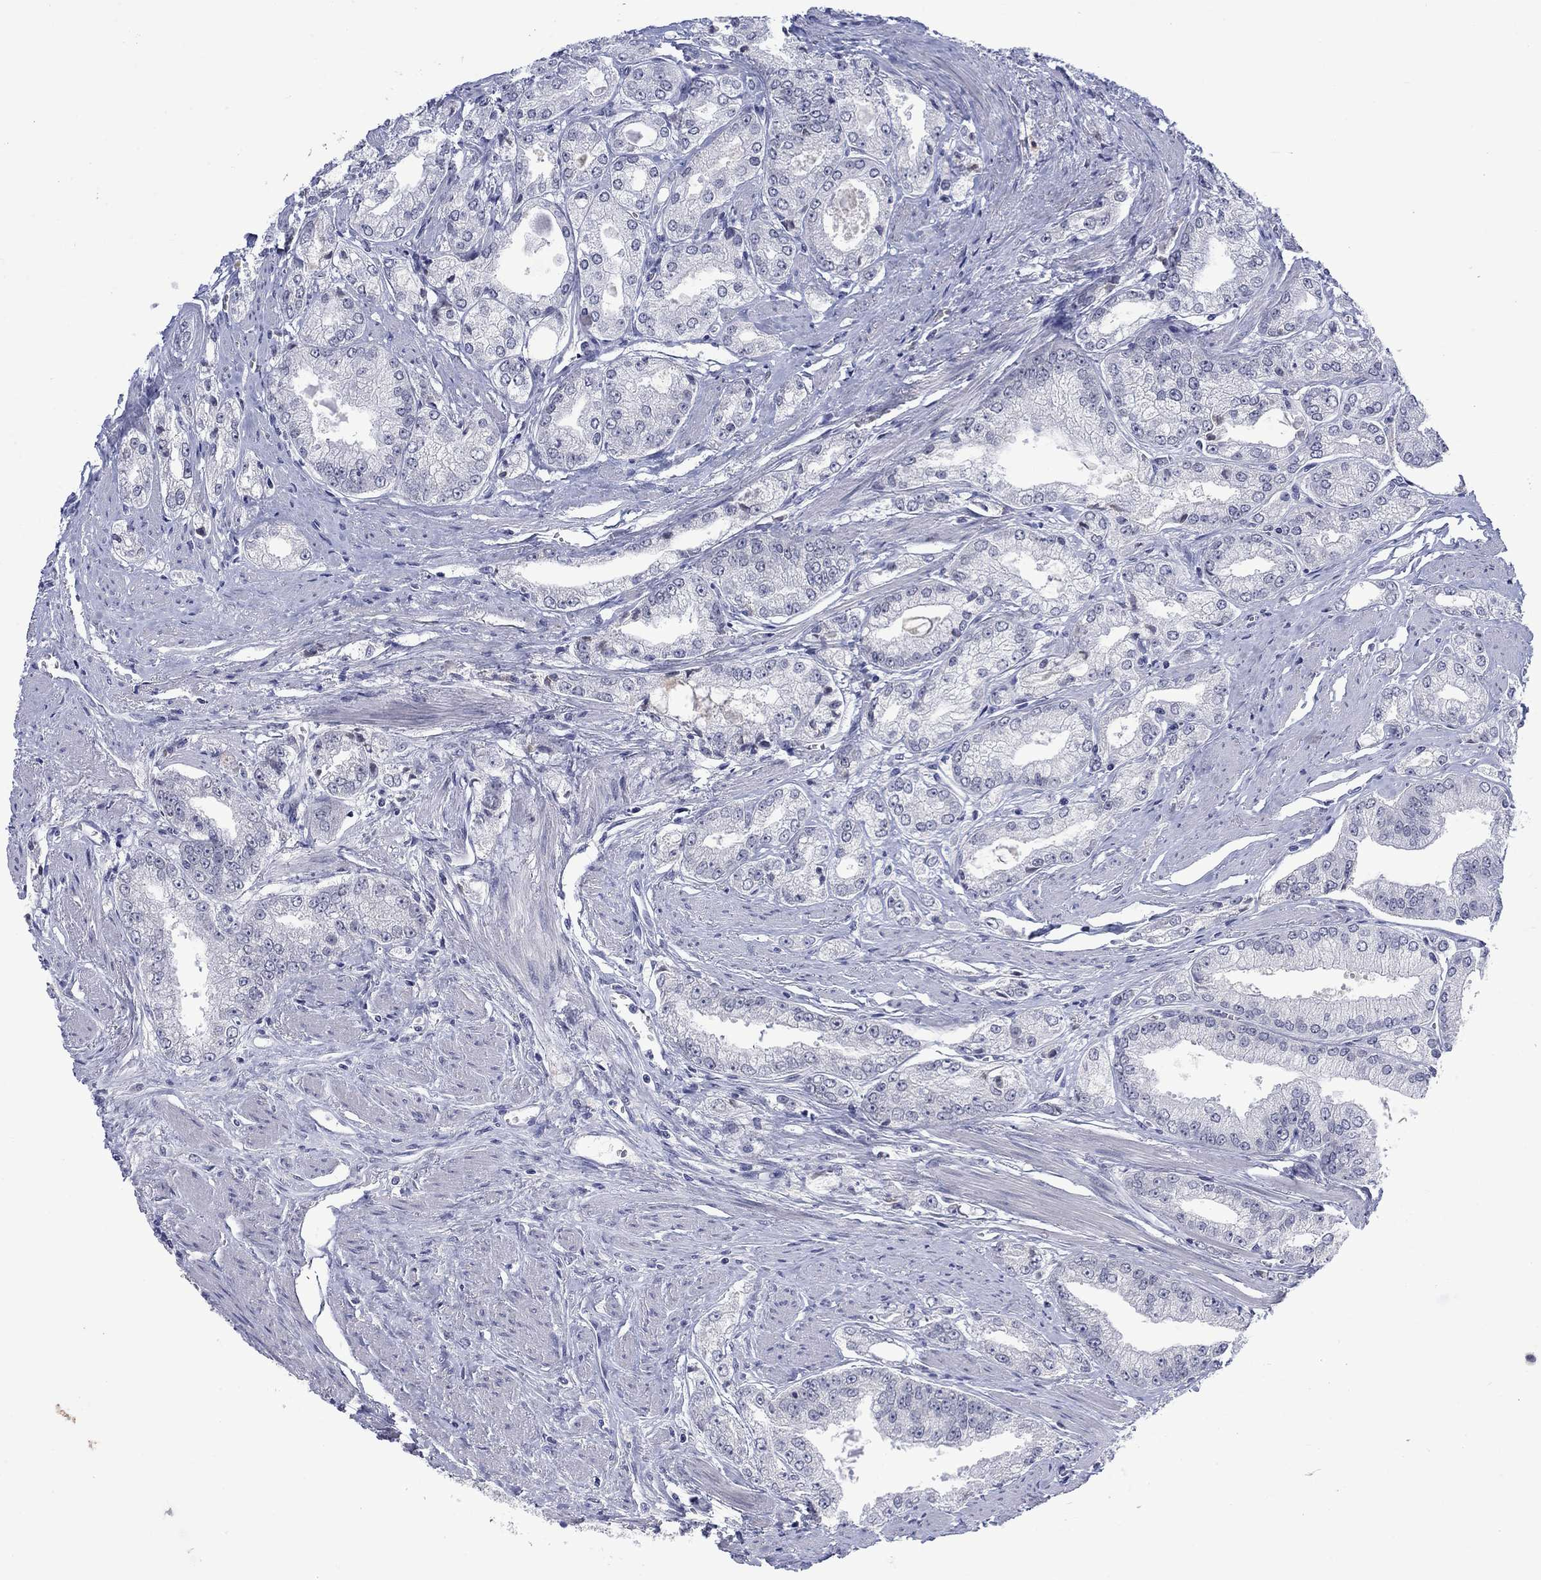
{"staining": {"intensity": "negative", "quantity": "none", "location": "none"}, "tissue": "prostate cancer", "cell_type": "Tumor cells", "image_type": "cancer", "snomed": [{"axis": "morphology", "description": "Adenocarcinoma, NOS"}, {"axis": "morphology", "description": "Adenocarcinoma, High grade"}, {"axis": "topography", "description": "Prostate"}], "caption": "High power microscopy photomicrograph of an immunohistochemistry image of prostate cancer (adenocarcinoma (high-grade)), revealing no significant positivity in tumor cells. (Brightfield microscopy of DAB IHC at high magnification).", "gene": "NSMF", "patient": {"sex": "male", "age": 70}}